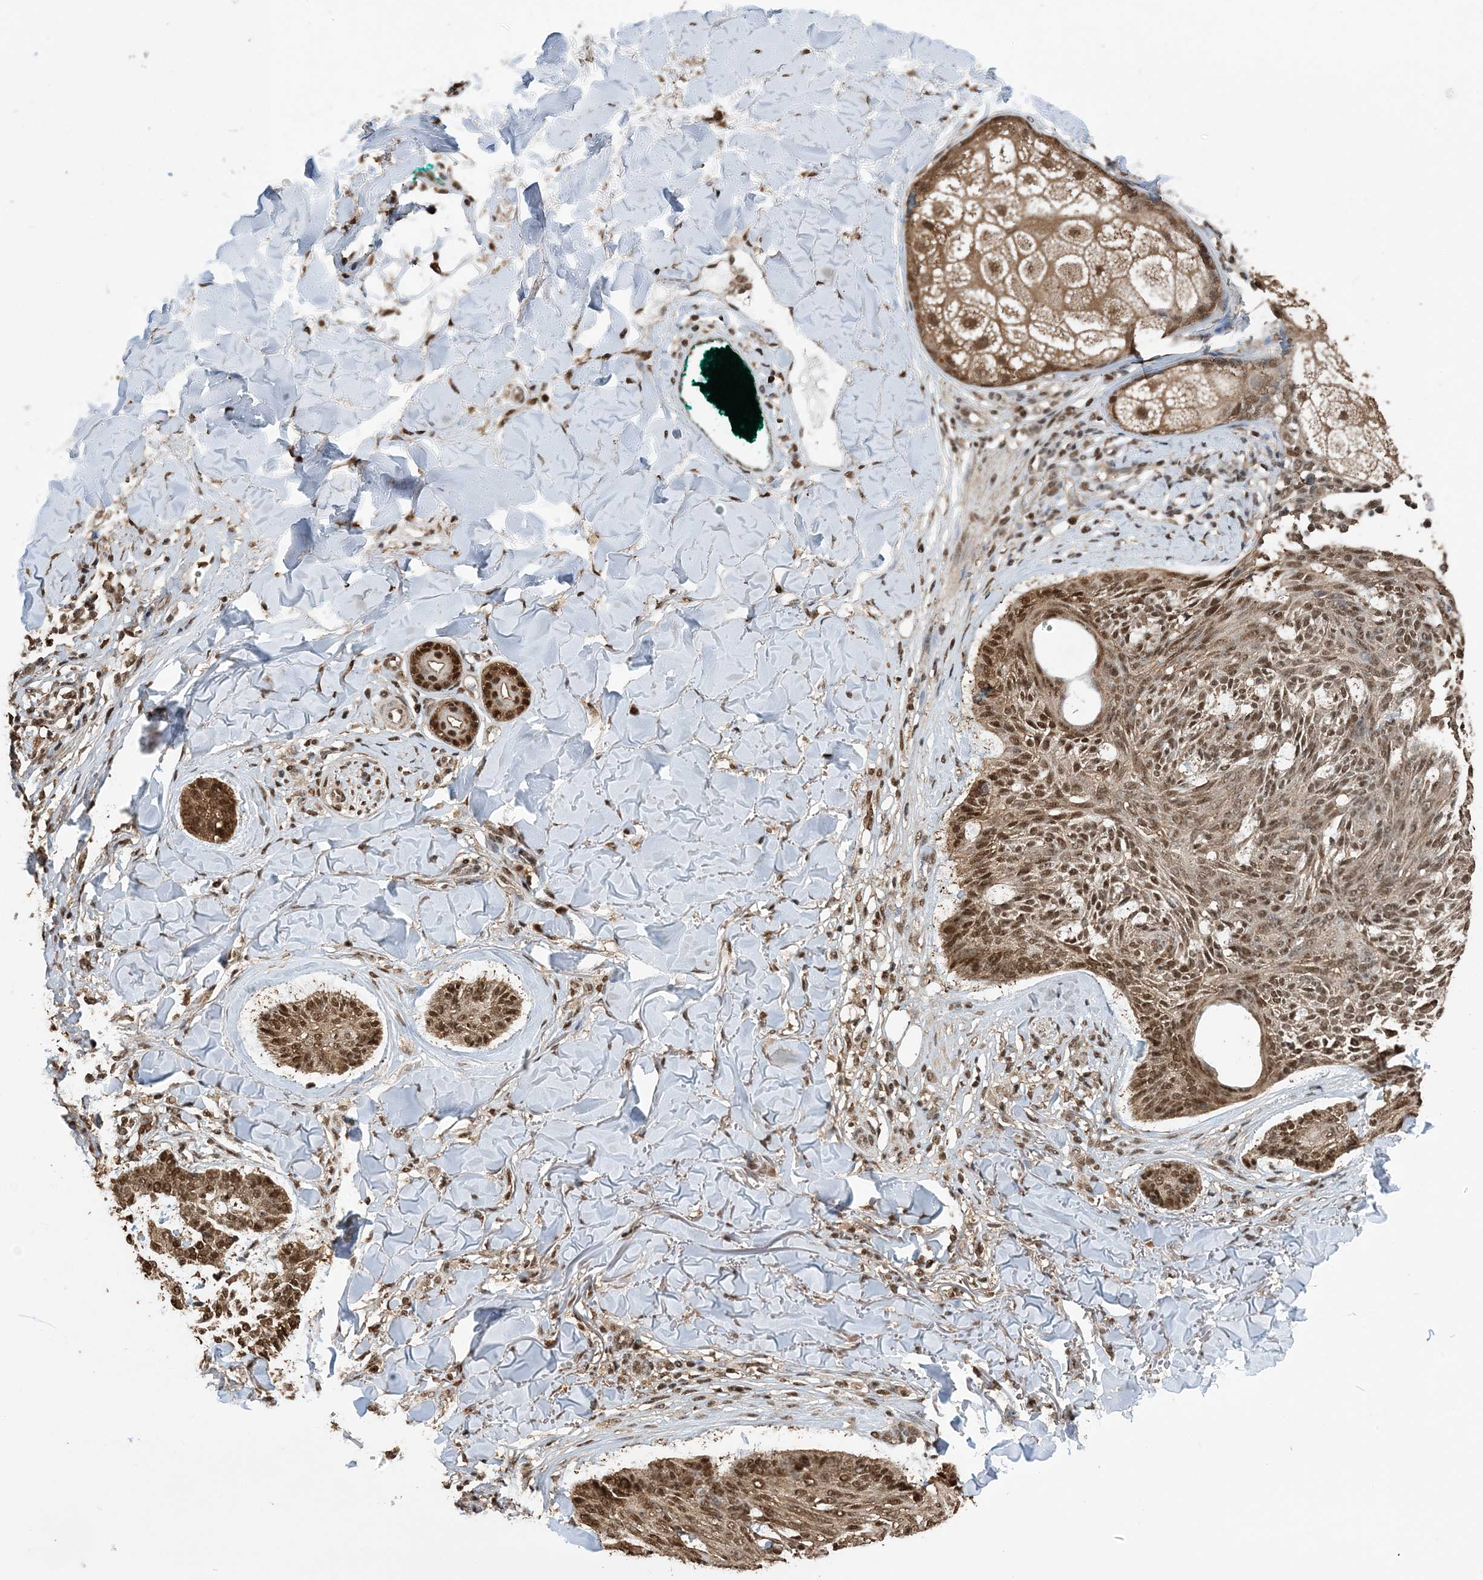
{"staining": {"intensity": "moderate", "quantity": ">75%", "location": "cytoplasmic/membranous,nuclear"}, "tissue": "skin cancer", "cell_type": "Tumor cells", "image_type": "cancer", "snomed": [{"axis": "morphology", "description": "Basal cell carcinoma"}, {"axis": "topography", "description": "Skin"}], "caption": "Protein staining displays moderate cytoplasmic/membranous and nuclear positivity in about >75% of tumor cells in skin cancer.", "gene": "HSPA1A", "patient": {"sex": "male", "age": 43}}